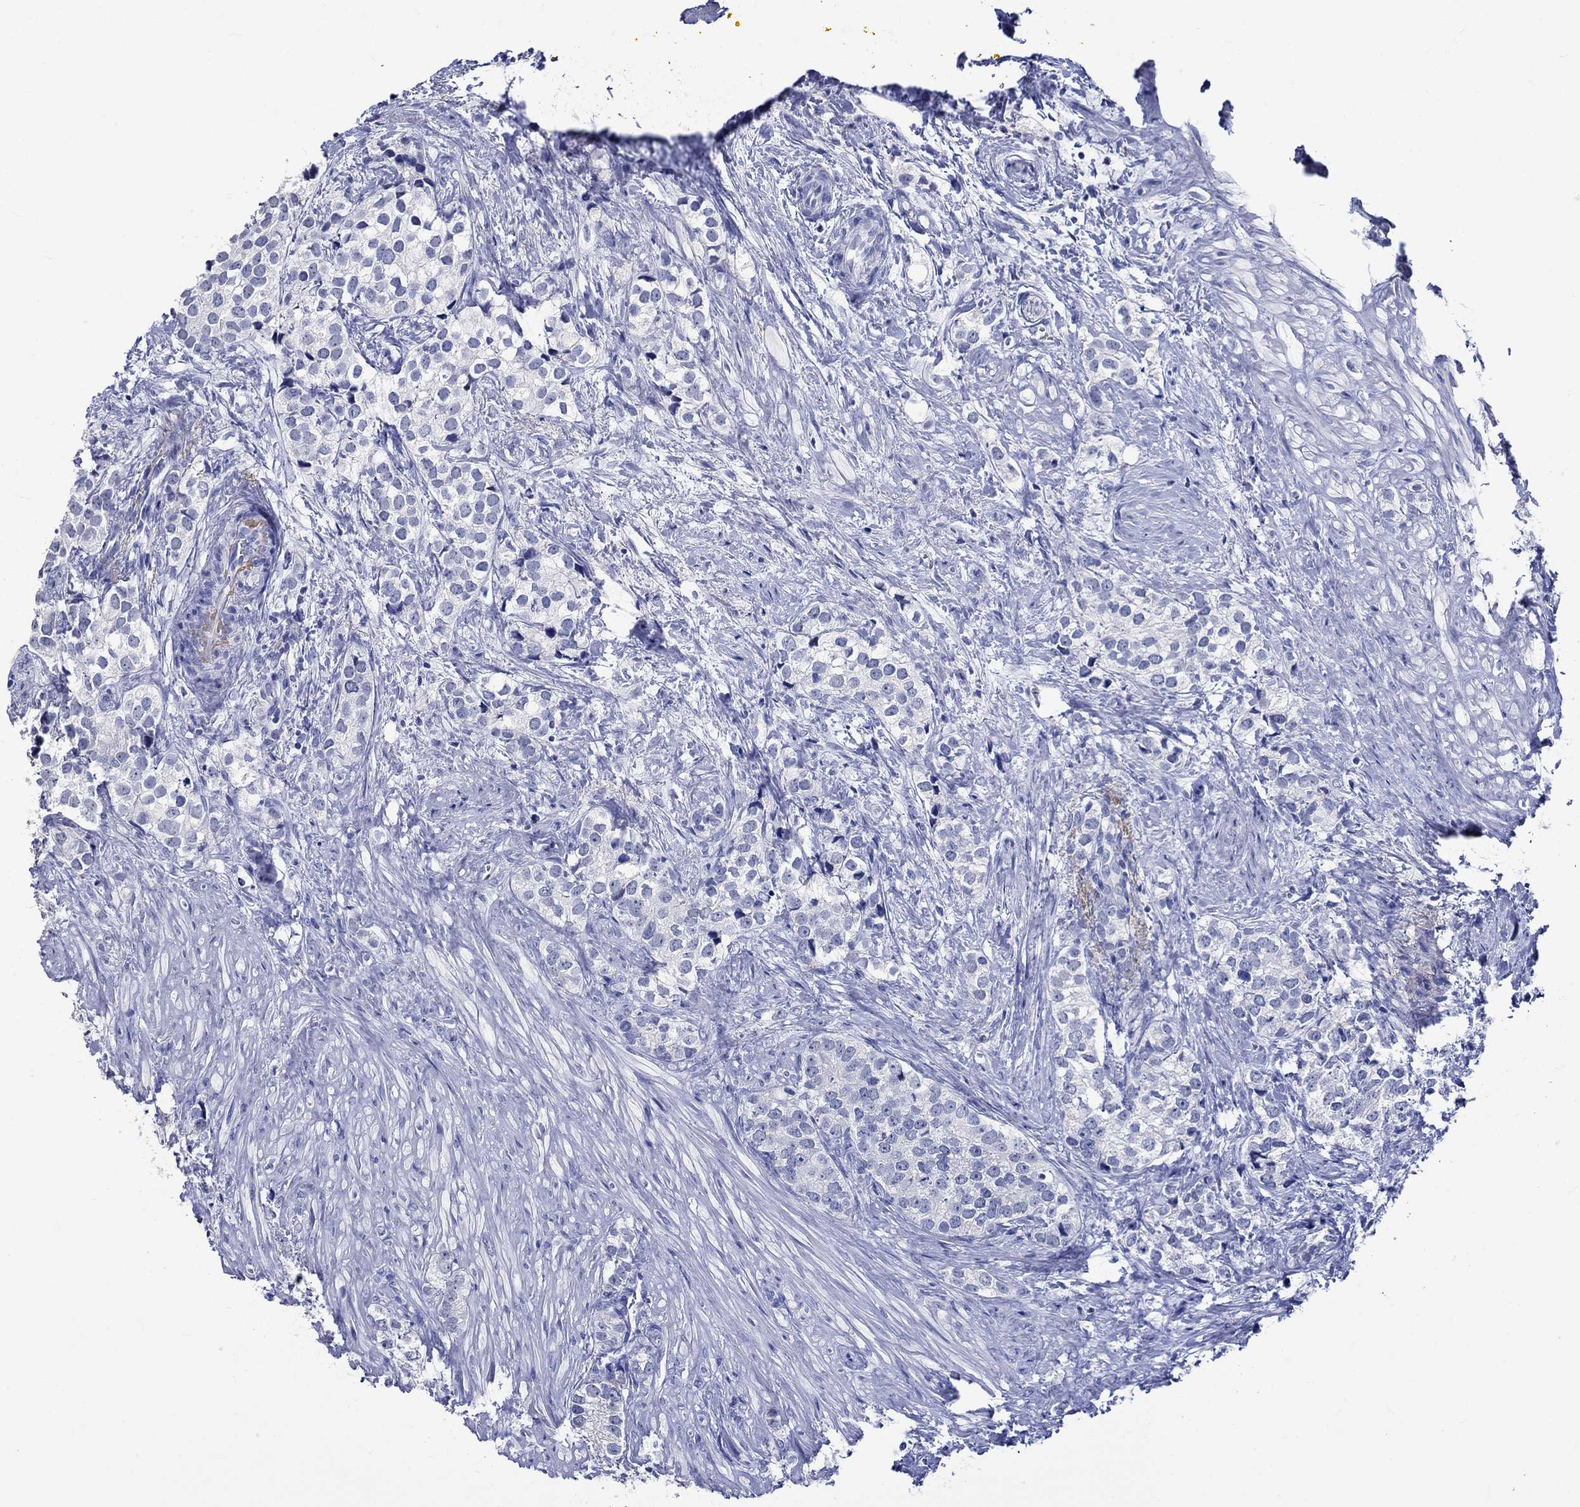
{"staining": {"intensity": "negative", "quantity": "none", "location": "none"}, "tissue": "prostate cancer", "cell_type": "Tumor cells", "image_type": "cancer", "snomed": [{"axis": "morphology", "description": "Adenocarcinoma, NOS"}, {"axis": "topography", "description": "Prostate and seminal vesicle, NOS"}], "caption": "This histopathology image is of prostate adenocarcinoma stained with immunohistochemistry (IHC) to label a protein in brown with the nuclei are counter-stained blue. There is no staining in tumor cells.", "gene": "KLHL35", "patient": {"sex": "male", "age": 63}}